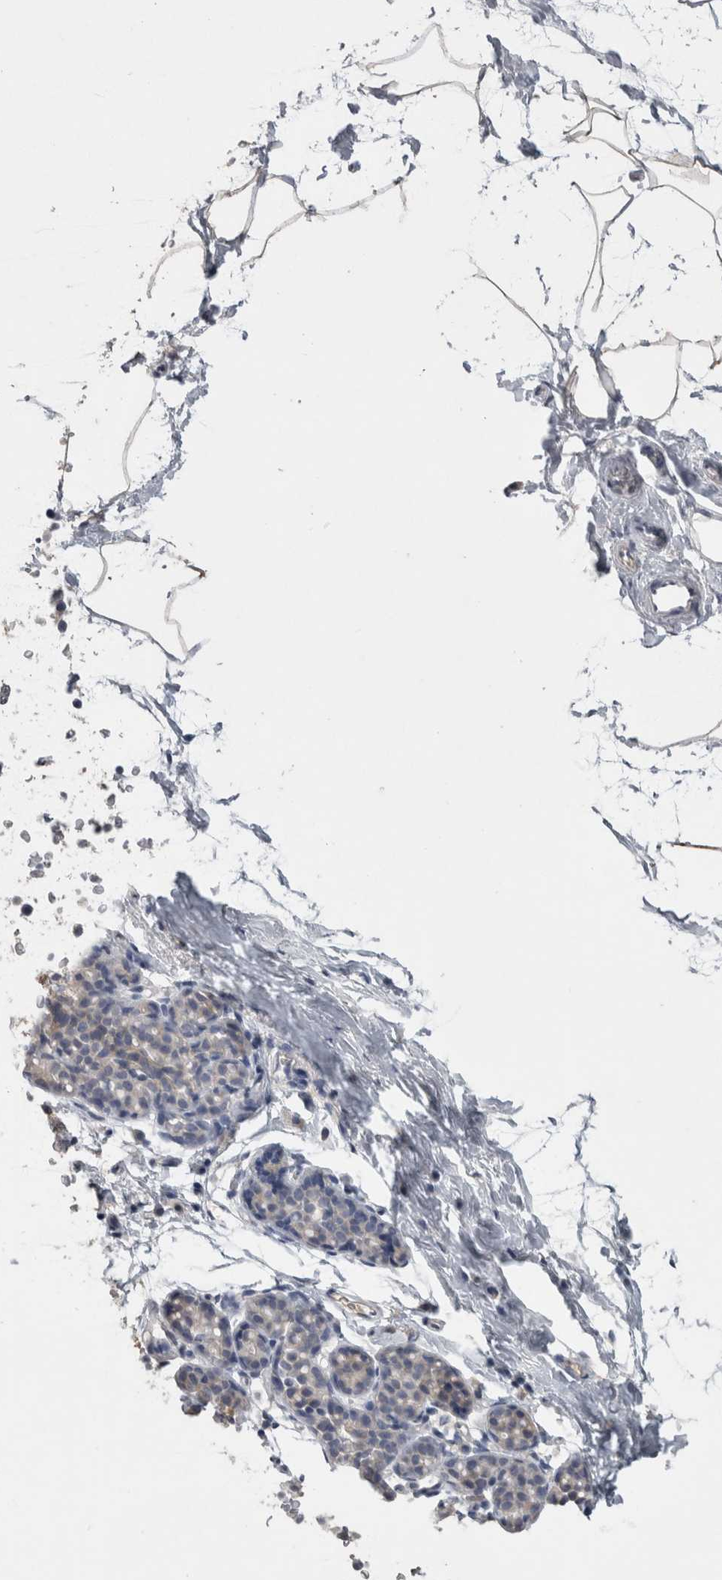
{"staining": {"intensity": "negative", "quantity": "none", "location": "none"}, "tissue": "breast", "cell_type": "Adipocytes", "image_type": "normal", "snomed": [{"axis": "morphology", "description": "Normal tissue, NOS"}, {"axis": "topography", "description": "Breast"}], "caption": "Immunohistochemical staining of unremarkable breast shows no significant positivity in adipocytes.", "gene": "SLC22A11", "patient": {"sex": "female", "age": 62}}